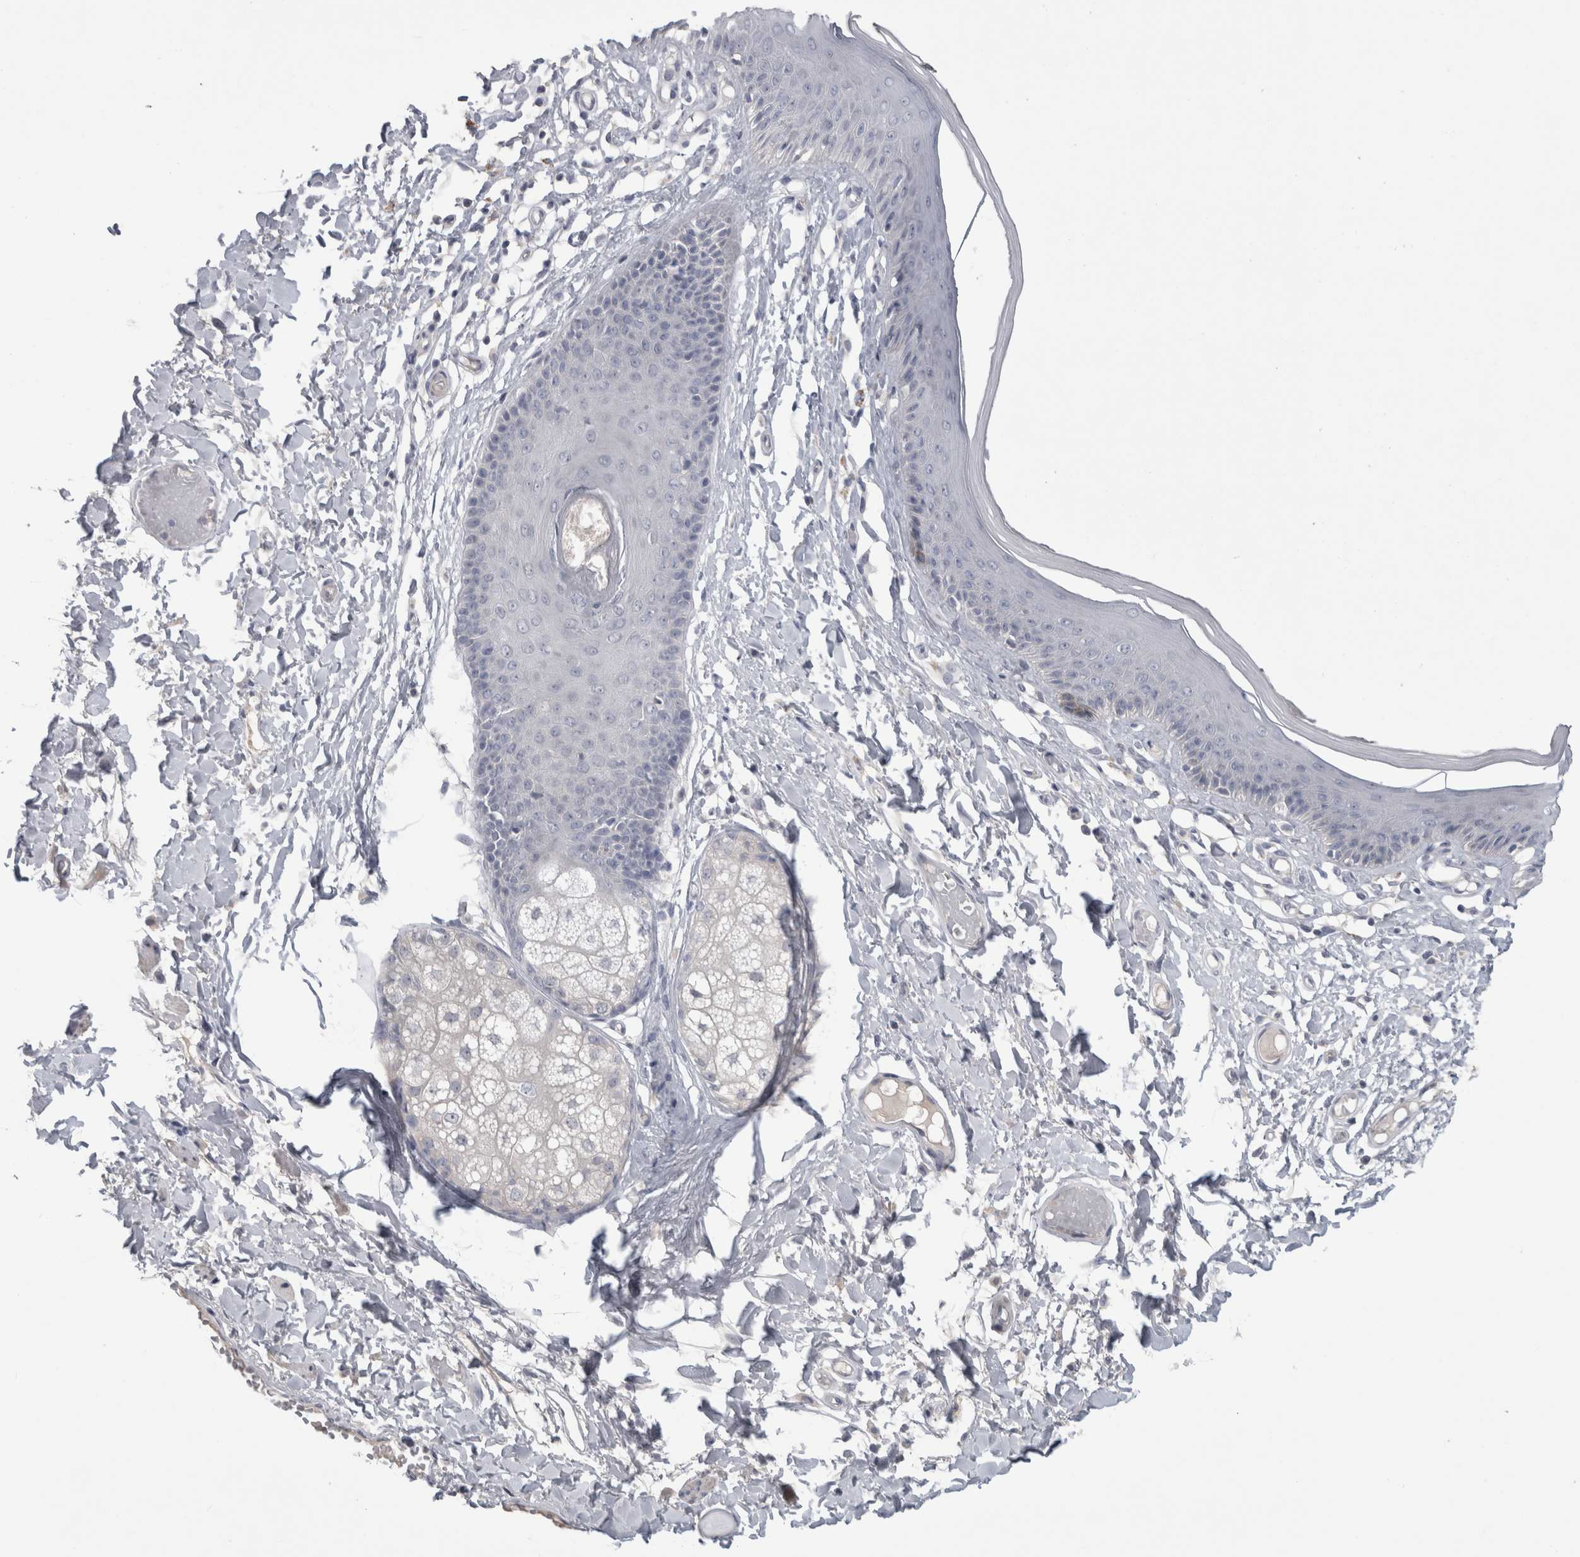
{"staining": {"intensity": "weak", "quantity": "<25%", "location": "cytoplasmic/membranous"}, "tissue": "skin", "cell_type": "Epidermal cells", "image_type": "normal", "snomed": [{"axis": "morphology", "description": "Normal tissue, NOS"}, {"axis": "topography", "description": "Vulva"}], "caption": "IHC histopathology image of benign human skin stained for a protein (brown), which shows no staining in epidermal cells.", "gene": "ADAM2", "patient": {"sex": "female", "age": 73}}